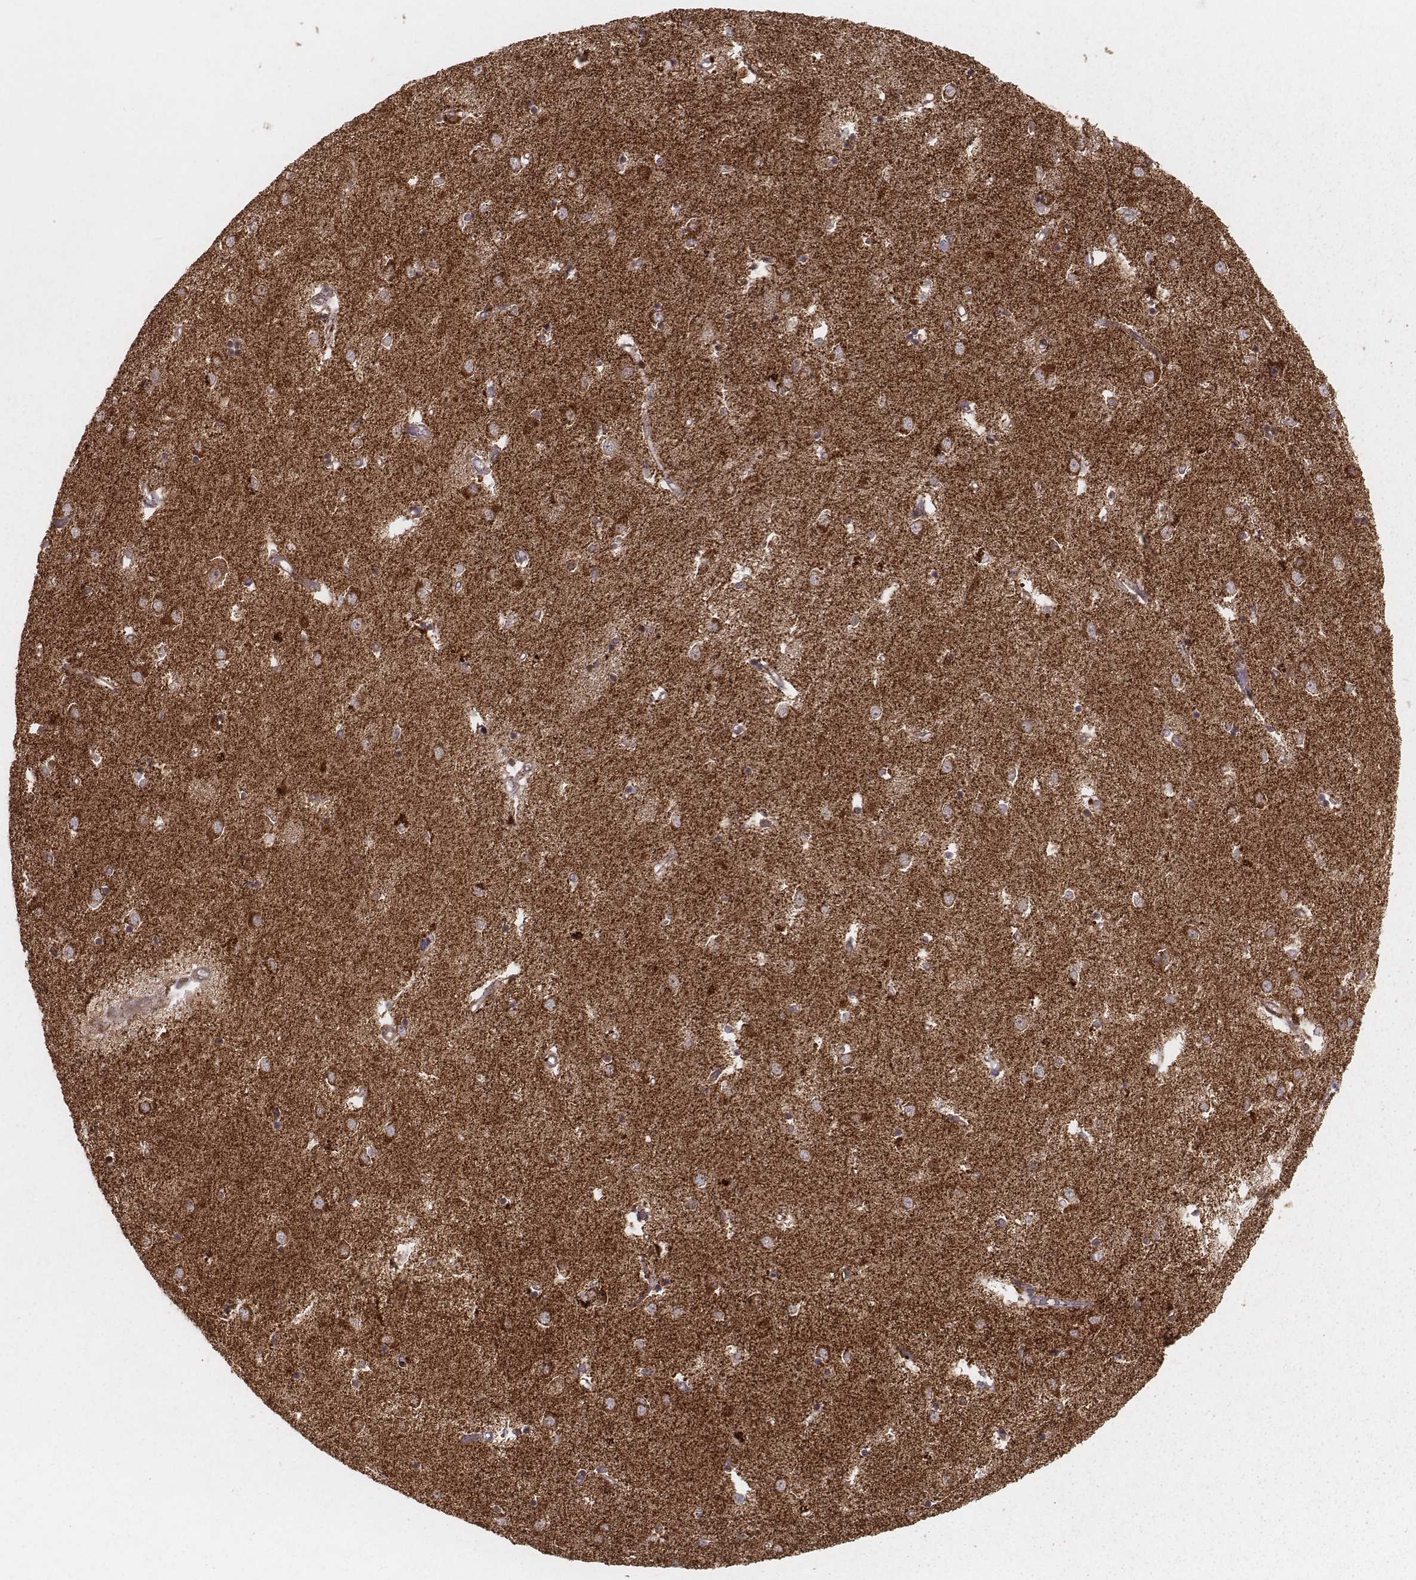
{"staining": {"intensity": "weak", "quantity": "25%-75%", "location": "cytoplasmic/membranous"}, "tissue": "caudate", "cell_type": "Glial cells", "image_type": "normal", "snomed": [{"axis": "morphology", "description": "Normal tissue, NOS"}, {"axis": "topography", "description": "Lateral ventricle wall"}], "caption": "Normal caudate shows weak cytoplasmic/membranous positivity in about 25%-75% of glial cells.", "gene": "NDUFA7", "patient": {"sex": "male", "age": 54}}